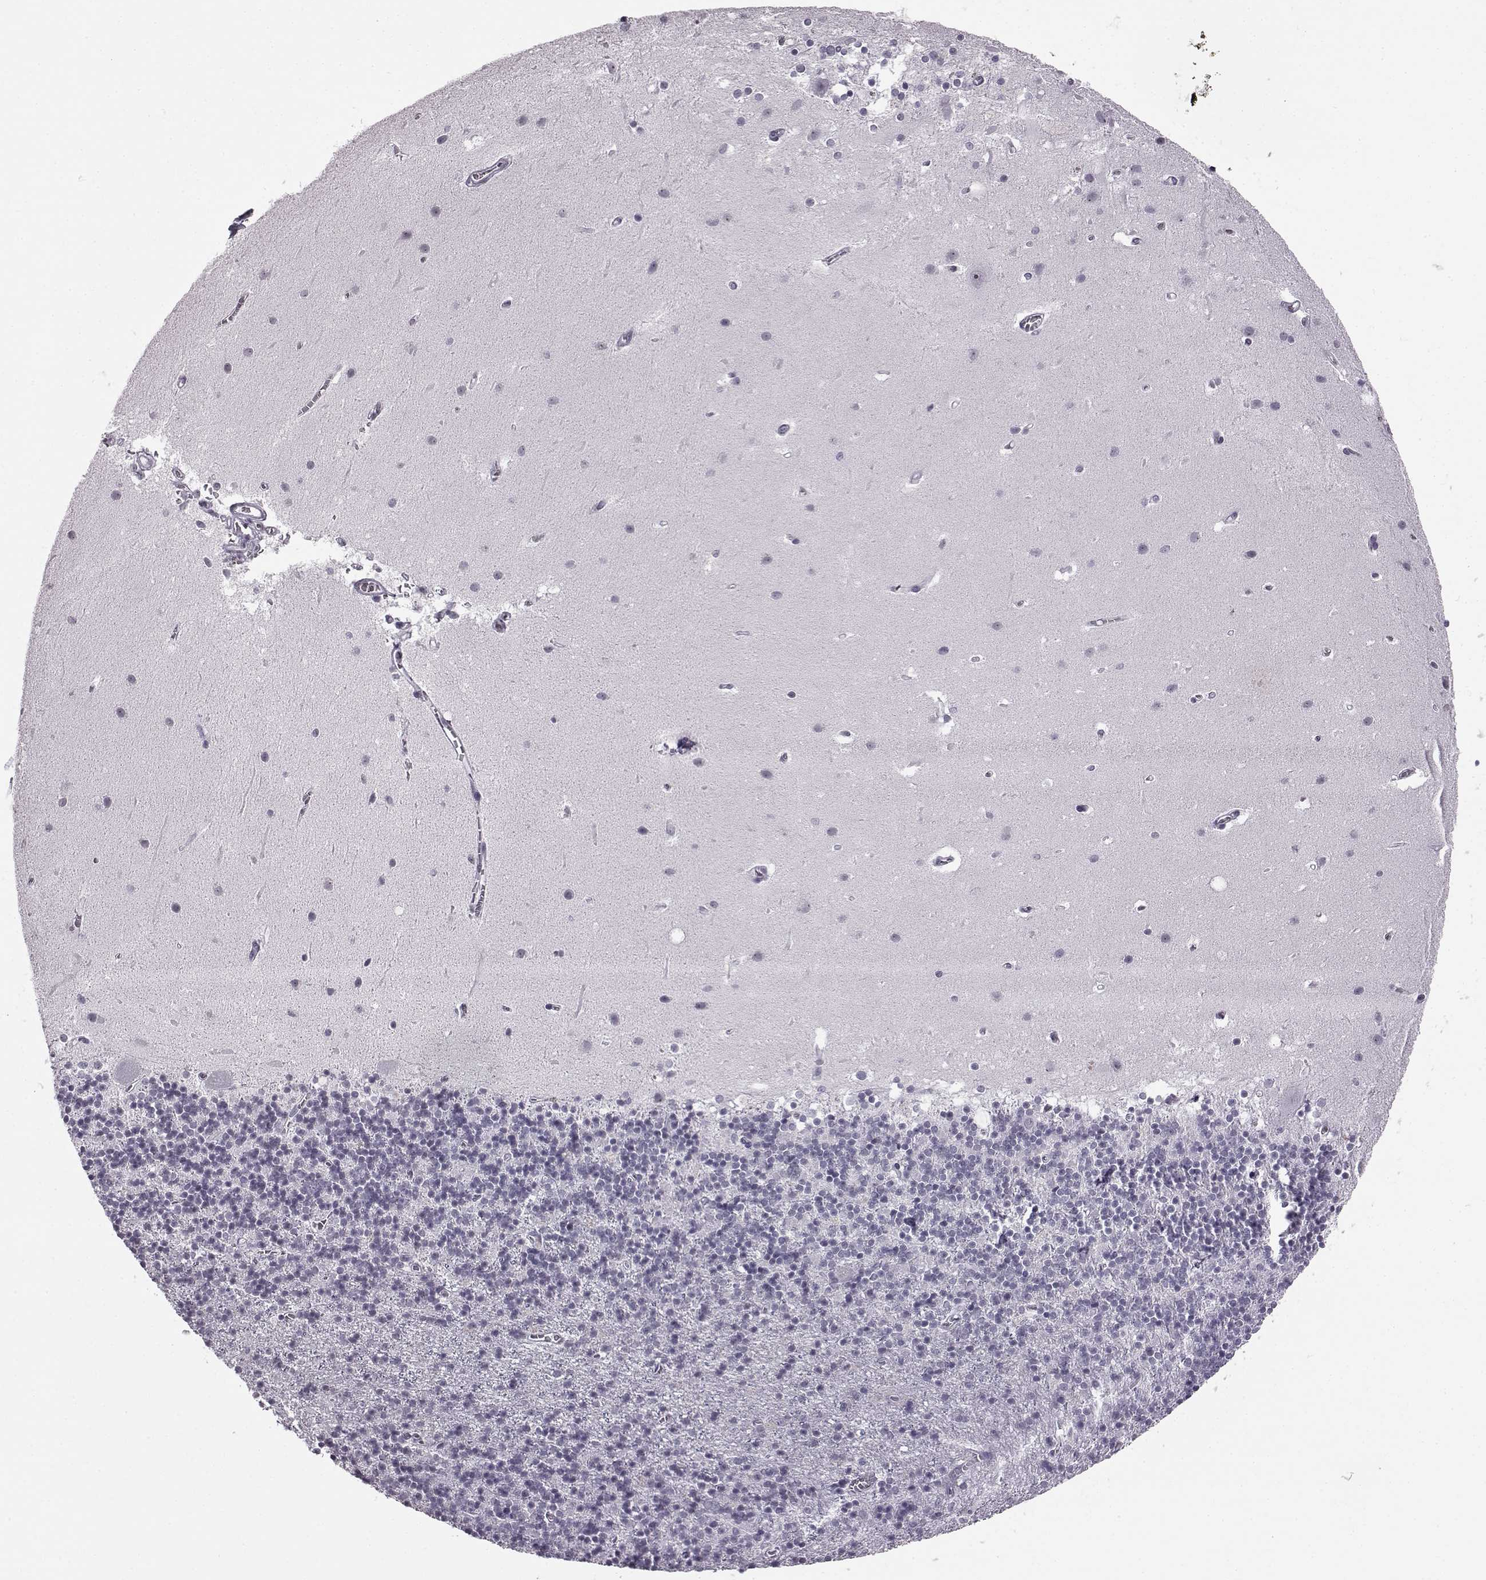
{"staining": {"intensity": "negative", "quantity": "none", "location": "none"}, "tissue": "cerebellum", "cell_type": "Cells in granular layer", "image_type": "normal", "snomed": [{"axis": "morphology", "description": "Normal tissue, NOS"}, {"axis": "topography", "description": "Cerebellum"}], "caption": "Immunohistochemical staining of benign human cerebellum displays no significant staining in cells in granular layer.", "gene": "ADGRG2", "patient": {"sex": "male", "age": 70}}